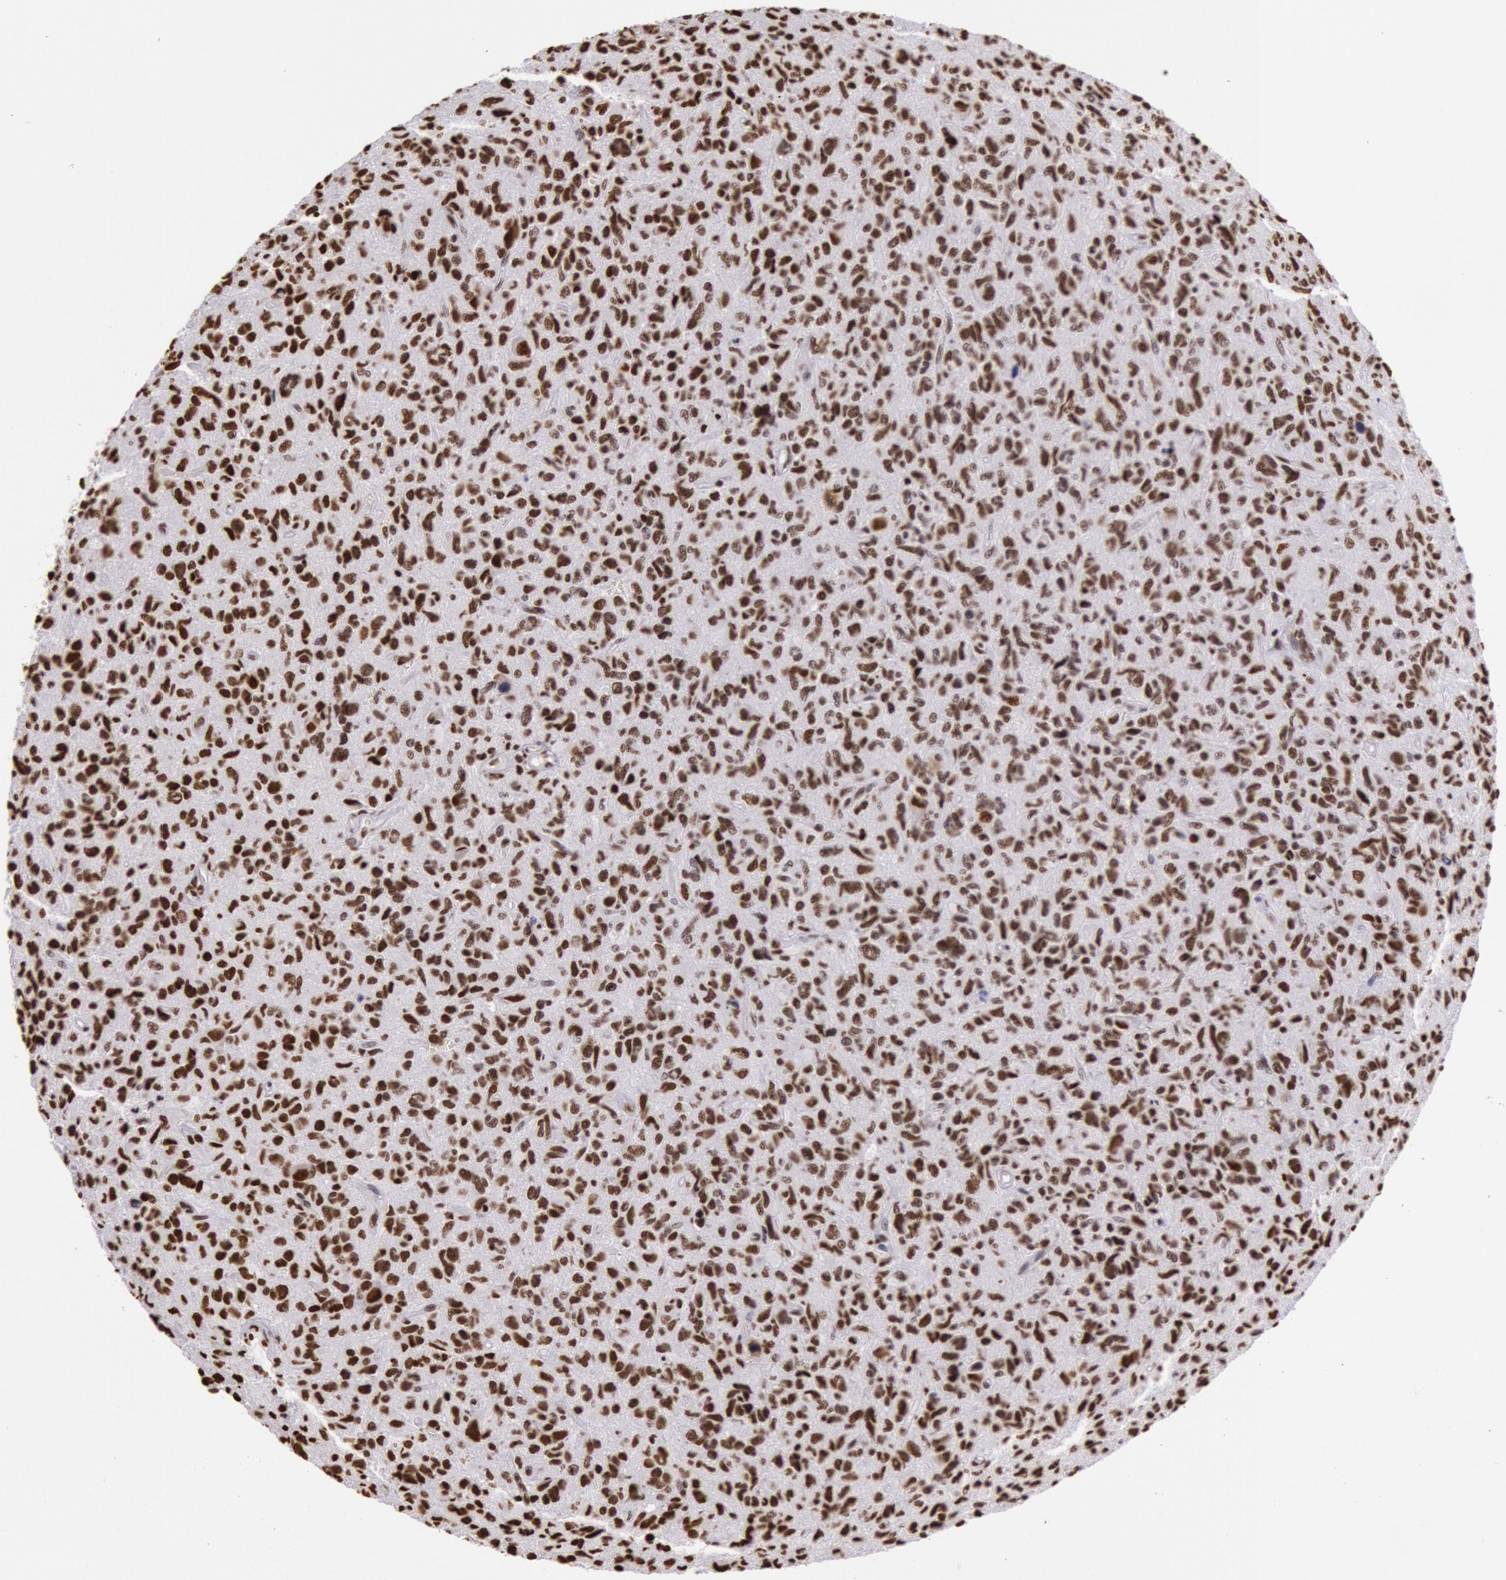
{"staining": {"intensity": "strong", "quantity": ">75%", "location": "nuclear"}, "tissue": "glioma", "cell_type": "Tumor cells", "image_type": "cancer", "snomed": [{"axis": "morphology", "description": "Glioma, malignant, High grade"}, {"axis": "topography", "description": "Brain"}], "caption": "This is a micrograph of IHC staining of high-grade glioma (malignant), which shows strong staining in the nuclear of tumor cells.", "gene": "HNRNPH2", "patient": {"sex": "female", "age": 60}}